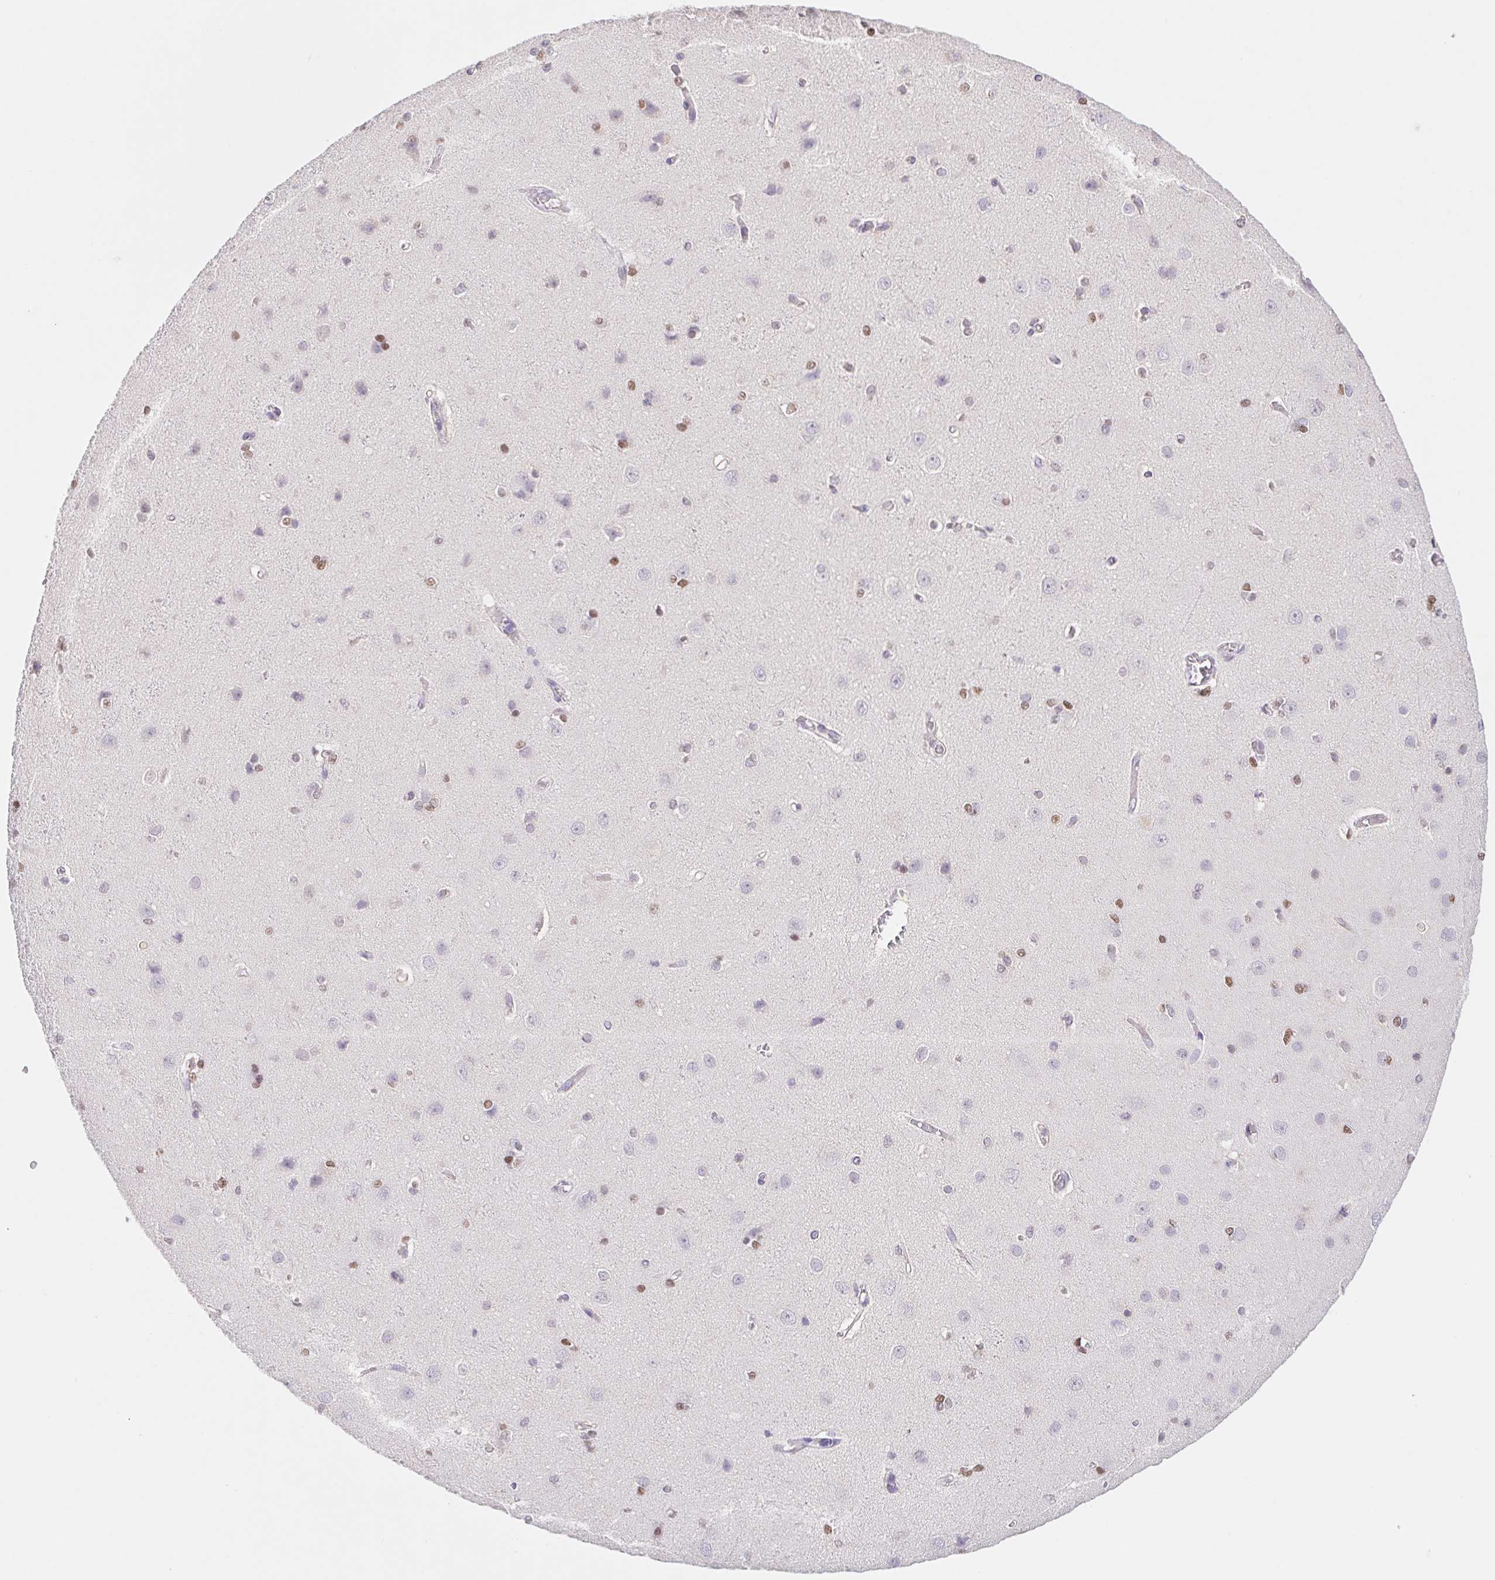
{"staining": {"intensity": "negative", "quantity": "none", "location": "none"}, "tissue": "cerebral cortex", "cell_type": "Endothelial cells", "image_type": "normal", "snomed": [{"axis": "morphology", "description": "Normal tissue, NOS"}, {"axis": "topography", "description": "Cerebral cortex"}], "caption": "Immunohistochemistry (IHC) of normal cerebral cortex exhibits no positivity in endothelial cells.", "gene": "L3MBTL4", "patient": {"sex": "male", "age": 37}}